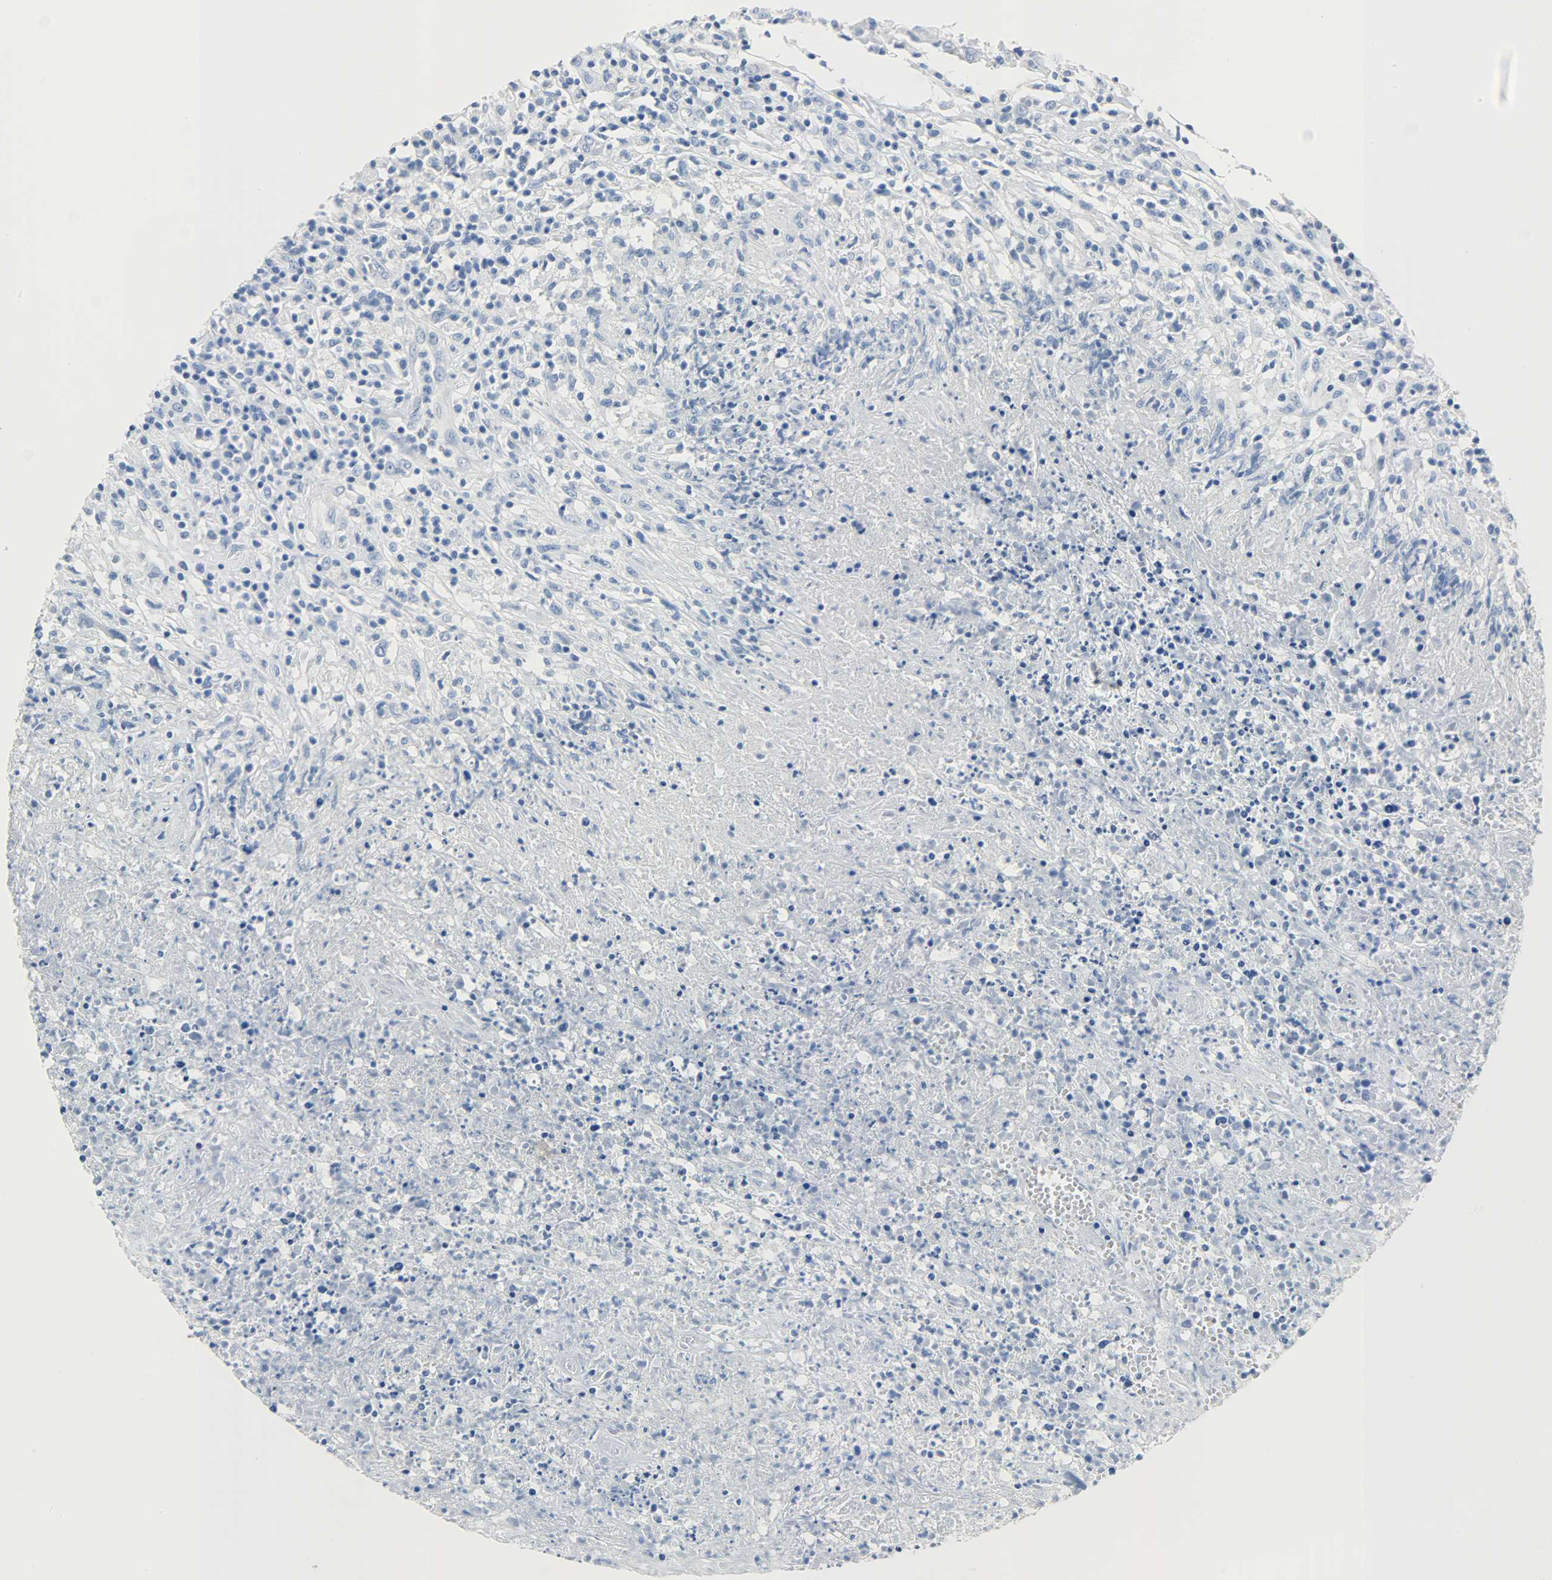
{"staining": {"intensity": "negative", "quantity": "none", "location": "none"}, "tissue": "lymphoma", "cell_type": "Tumor cells", "image_type": "cancer", "snomed": [{"axis": "morphology", "description": "Malignant lymphoma, non-Hodgkin's type, High grade"}, {"axis": "topography", "description": "Lymph node"}], "caption": "Histopathology image shows no protein positivity in tumor cells of lymphoma tissue.", "gene": "CA3", "patient": {"sex": "female", "age": 84}}